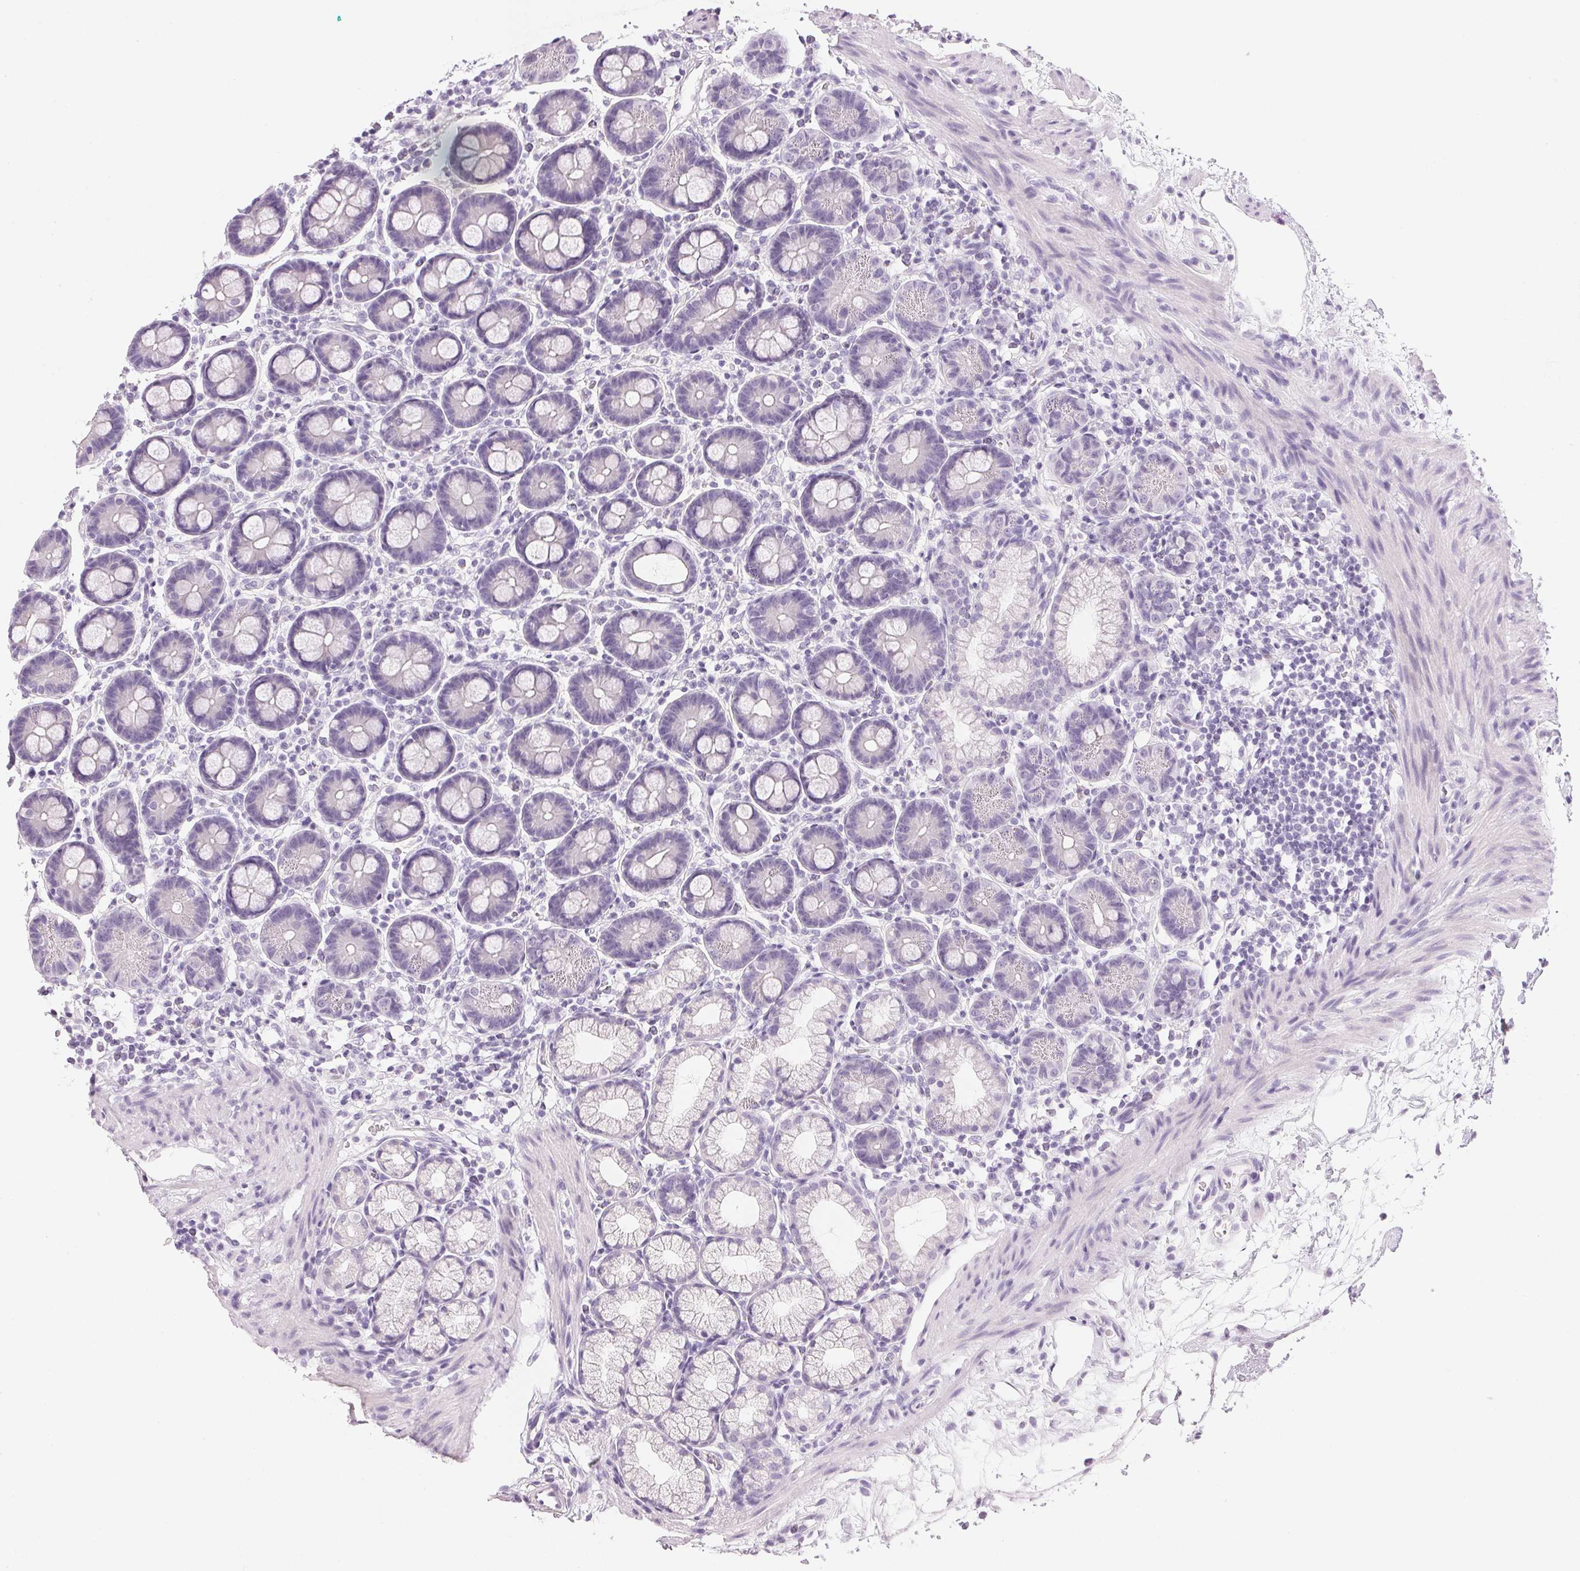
{"staining": {"intensity": "negative", "quantity": "none", "location": "none"}, "tissue": "duodenum", "cell_type": "Glandular cells", "image_type": "normal", "snomed": [{"axis": "morphology", "description": "Normal tissue, NOS"}, {"axis": "topography", "description": "Pancreas"}, {"axis": "topography", "description": "Duodenum"}], "caption": "Immunohistochemistry (IHC) histopathology image of normal duodenum stained for a protein (brown), which shows no positivity in glandular cells. (DAB (3,3'-diaminobenzidine) immunohistochemistry (IHC) visualized using brightfield microscopy, high magnification).", "gene": "IGFBP1", "patient": {"sex": "male", "age": 59}}